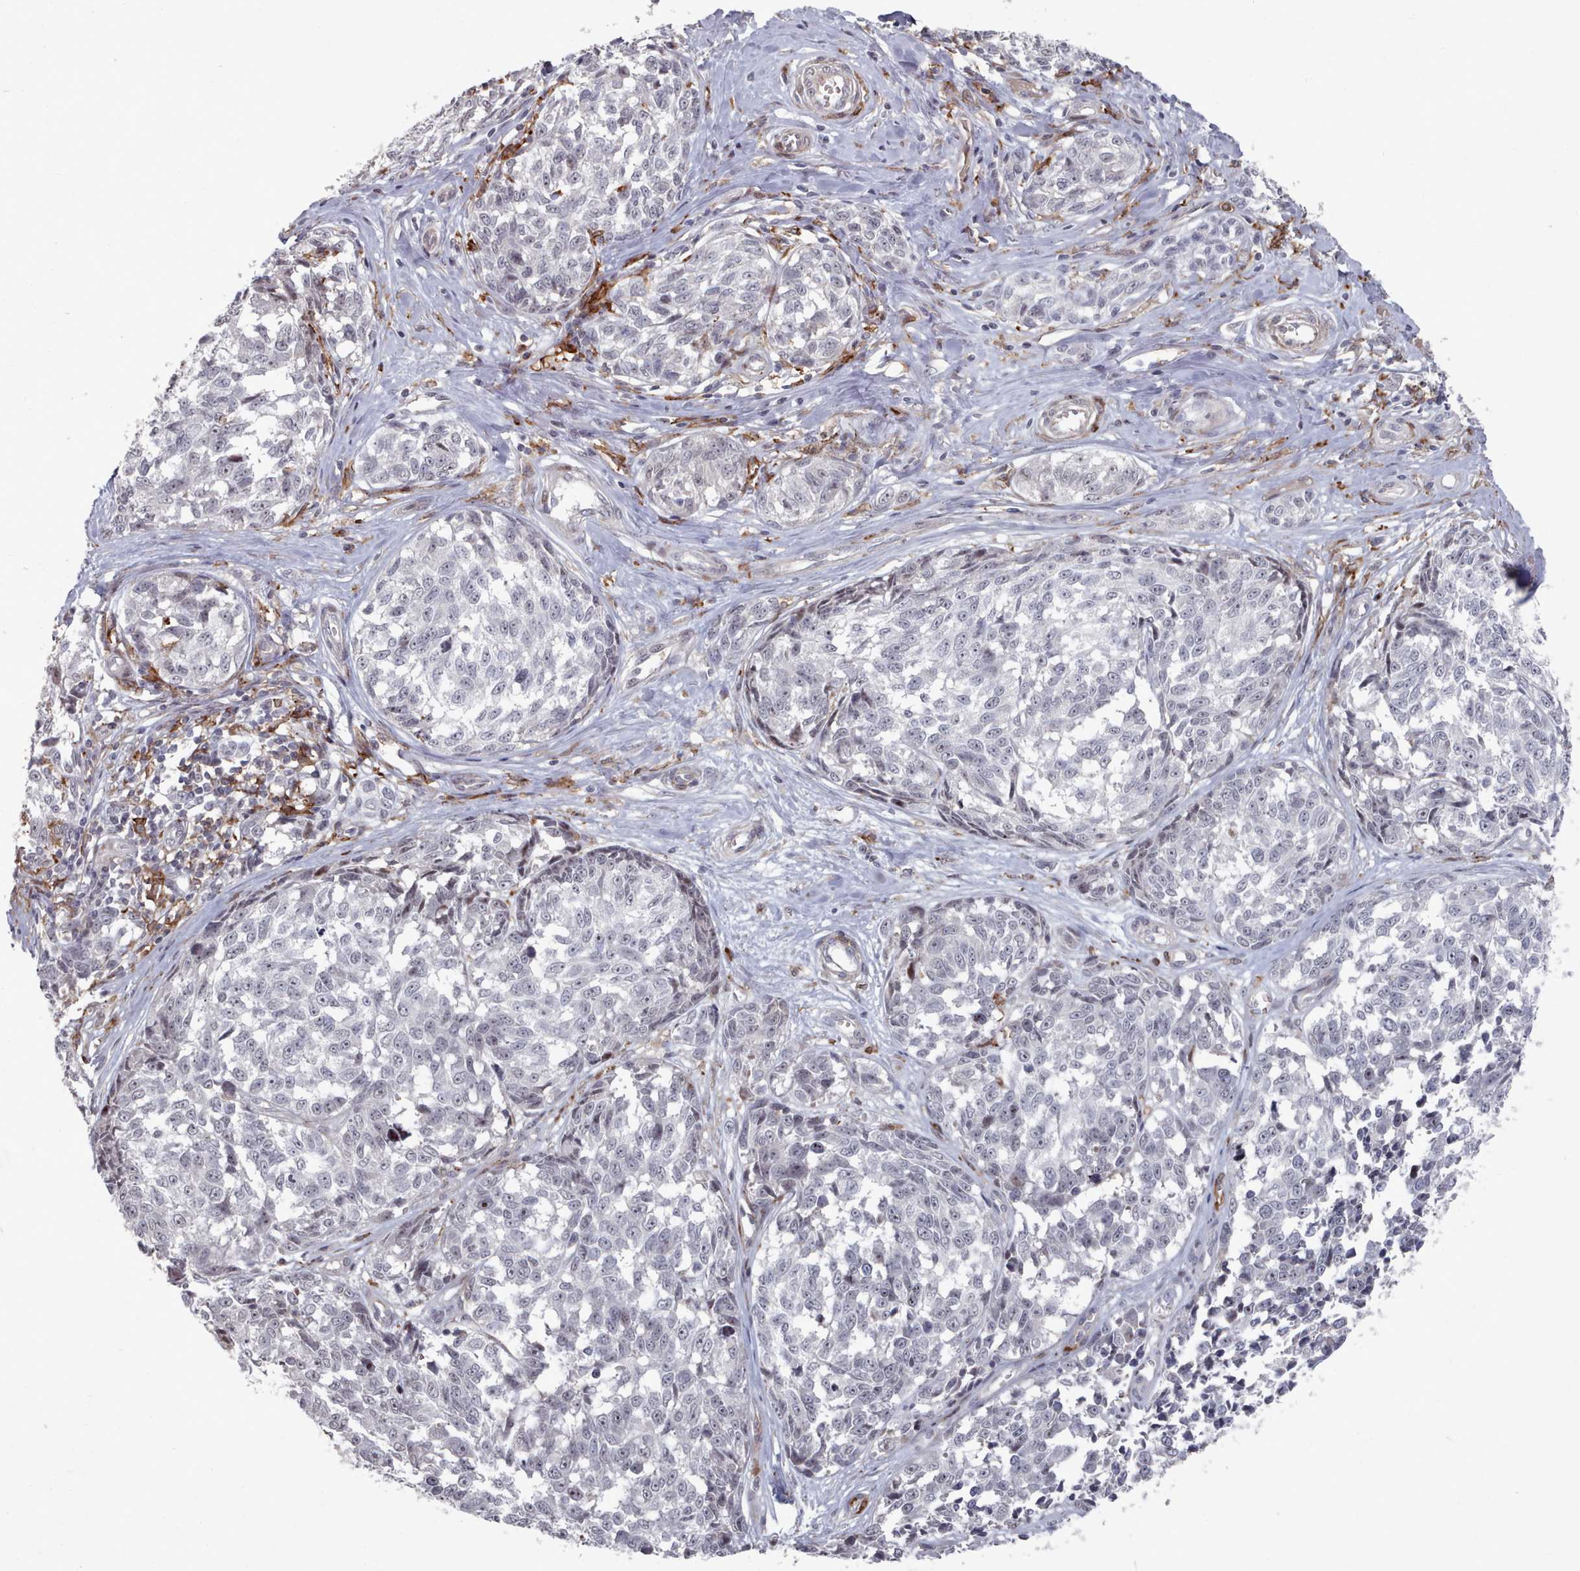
{"staining": {"intensity": "negative", "quantity": "none", "location": "none"}, "tissue": "melanoma", "cell_type": "Tumor cells", "image_type": "cancer", "snomed": [{"axis": "morphology", "description": "Normal tissue, NOS"}, {"axis": "morphology", "description": "Malignant melanoma, NOS"}, {"axis": "topography", "description": "Skin"}], "caption": "An immunohistochemistry (IHC) micrograph of malignant melanoma is shown. There is no staining in tumor cells of malignant melanoma.", "gene": "COL8A2", "patient": {"sex": "female", "age": 64}}